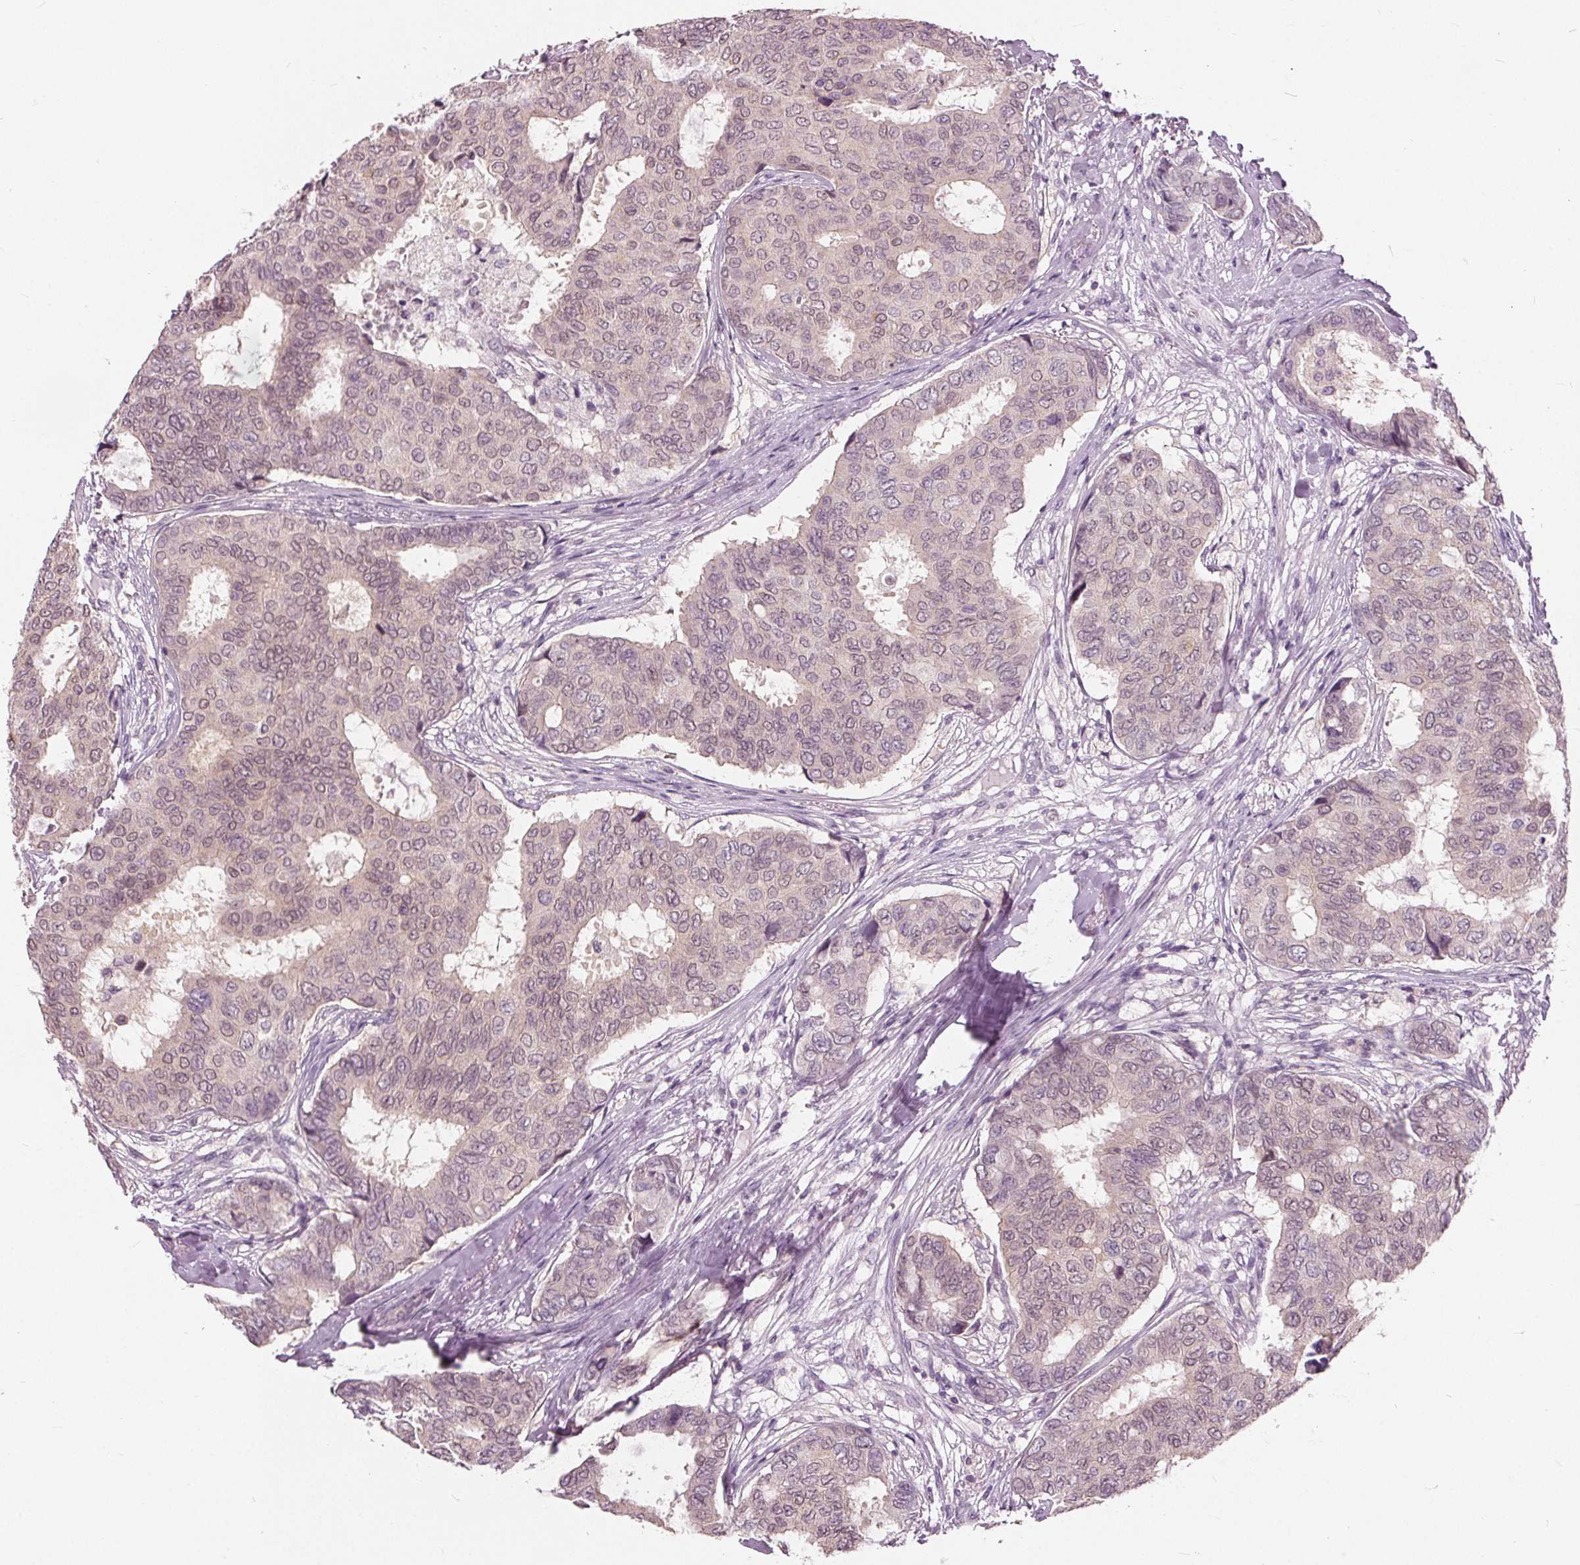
{"staining": {"intensity": "negative", "quantity": "none", "location": "none"}, "tissue": "breast cancer", "cell_type": "Tumor cells", "image_type": "cancer", "snomed": [{"axis": "morphology", "description": "Duct carcinoma"}, {"axis": "topography", "description": "Breast"}], "caption": "High power microscopy histopathology image of an immunohistochemistry (IHC) histopathology image of intraductal carcinoma (breast), revealing no significant staining in tumor cells. (Brightfield microscopy of DAB (3,3'-diaminobenzidine) immunohistochemistry at high magnification).", "gene": "TKFC", "patient": {"sex": "female", "age": 75}}